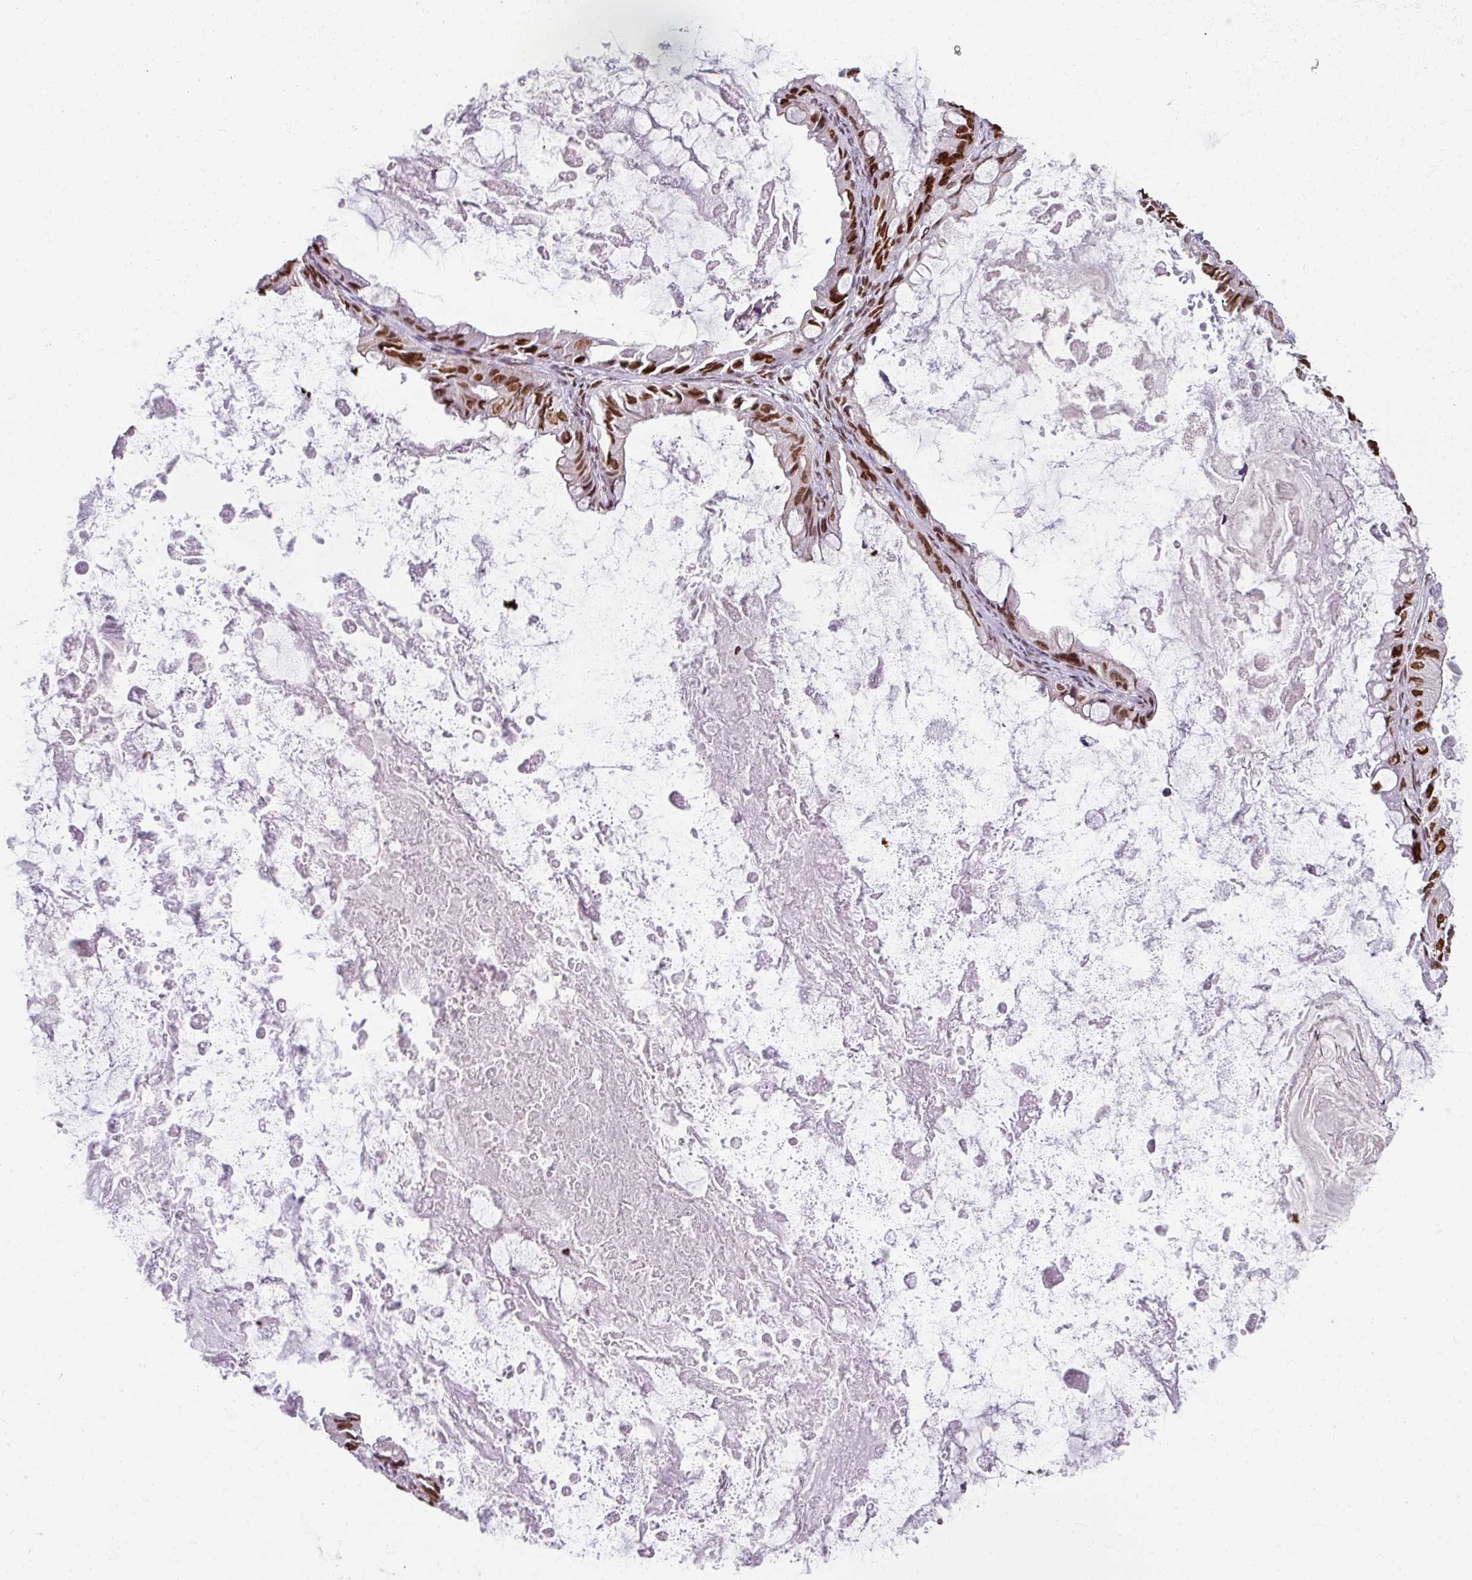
{"staining": {"intensity": "strong", "quantity": ">75%", "location": "nuclear"}, "tissue": "ovarian cancer", "cell_type": "Tumor cells", "image_type": "cancer", "snomed": [{"axis": "morphology", "description": "Cystadenocarcinoma, mucinous, NOS"}, {"axis": "topography", "description": "Ovary"}], "caption": "Immunohistochemistry (IHC) of human ovarian cancer shows high levels of strong nuclear positivity in approximately >75% of tumor cells.", "gene": "NCOA5", "patient": {"sex": "female", "age": 61}}